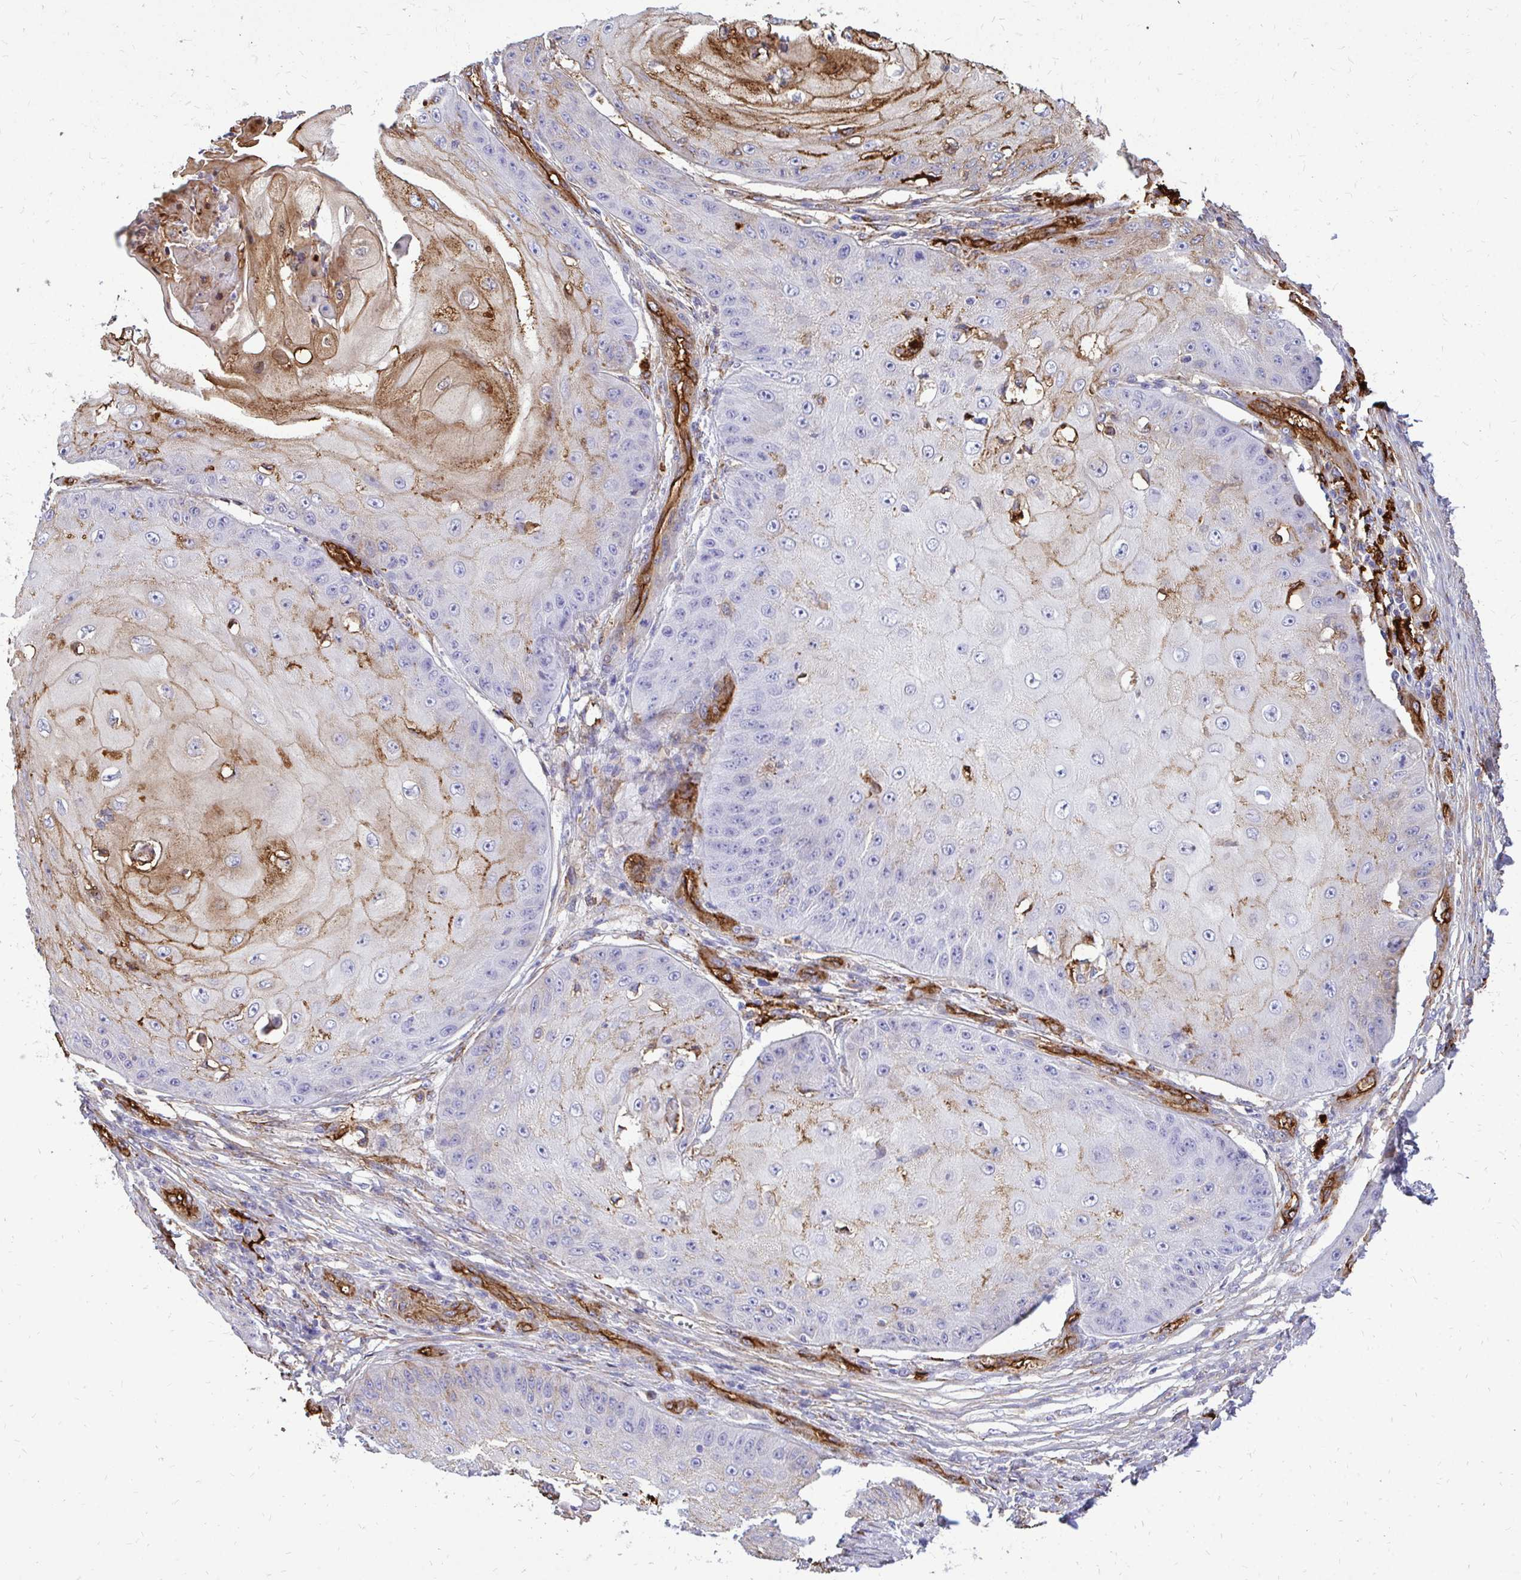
{"staining": {"intensity": "moderate", "quantity": "<25%", "location": "cytoplasmic/membranous"}, "tissue": "skin cancer", "cell_type": "Tumor cells", "image_type": "cancer", "snomed": [{"axis": "morphology", "description": "Squamous cell carcinoma, NOS"}, {"axis": "topography", "description": "Skin"}], "caption": "Immunohistochemistry (IHC) photomicrograph of skin squamous cell carcinoma stained for a protein (brown), which displays low levels of moderate cytoplasmic/membranous staining in approximately <25% of tumor cells.", "gene": "MARCKSL1", "patient": {"sex": "male", "age": 70}}